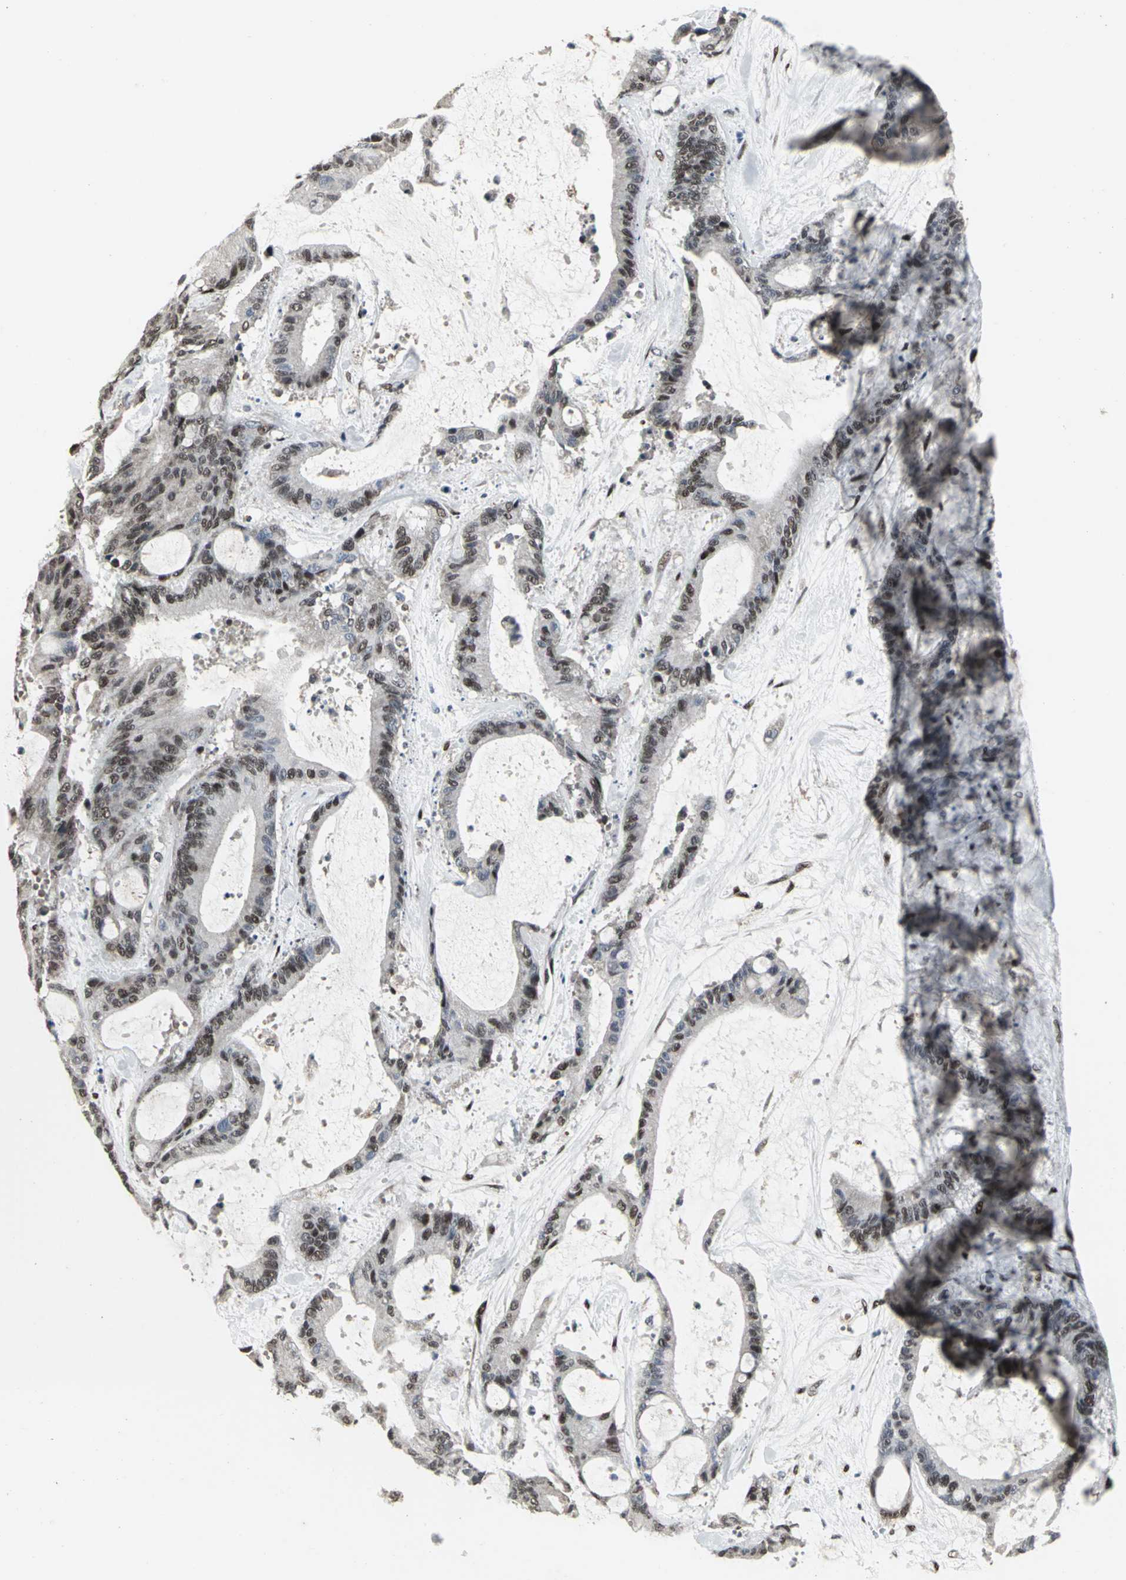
{"staining": {"intensity": "moderate", "quantity": "25%-75%", "location": "nuclear"}, "tissue": "liver cancer", "cell_type": "Tumor cells", "image_type": "cancer", "snomed": [{"axis": "morphology", "description": "Cholangiocarcinoma"}, {"axis": "topography", "description": "Liver"}], "caption": "Liver cholangiocarcinoma stained with DAB immunohistochemistry demonstrates medium levels of moderate nuclear positivity in approximately 25%-75% of tumor cells. (Brightfield microscopy of DAB IHC at high magnification).", "gene": "SRF", "patient": {"sex": "female", "age": 73}}